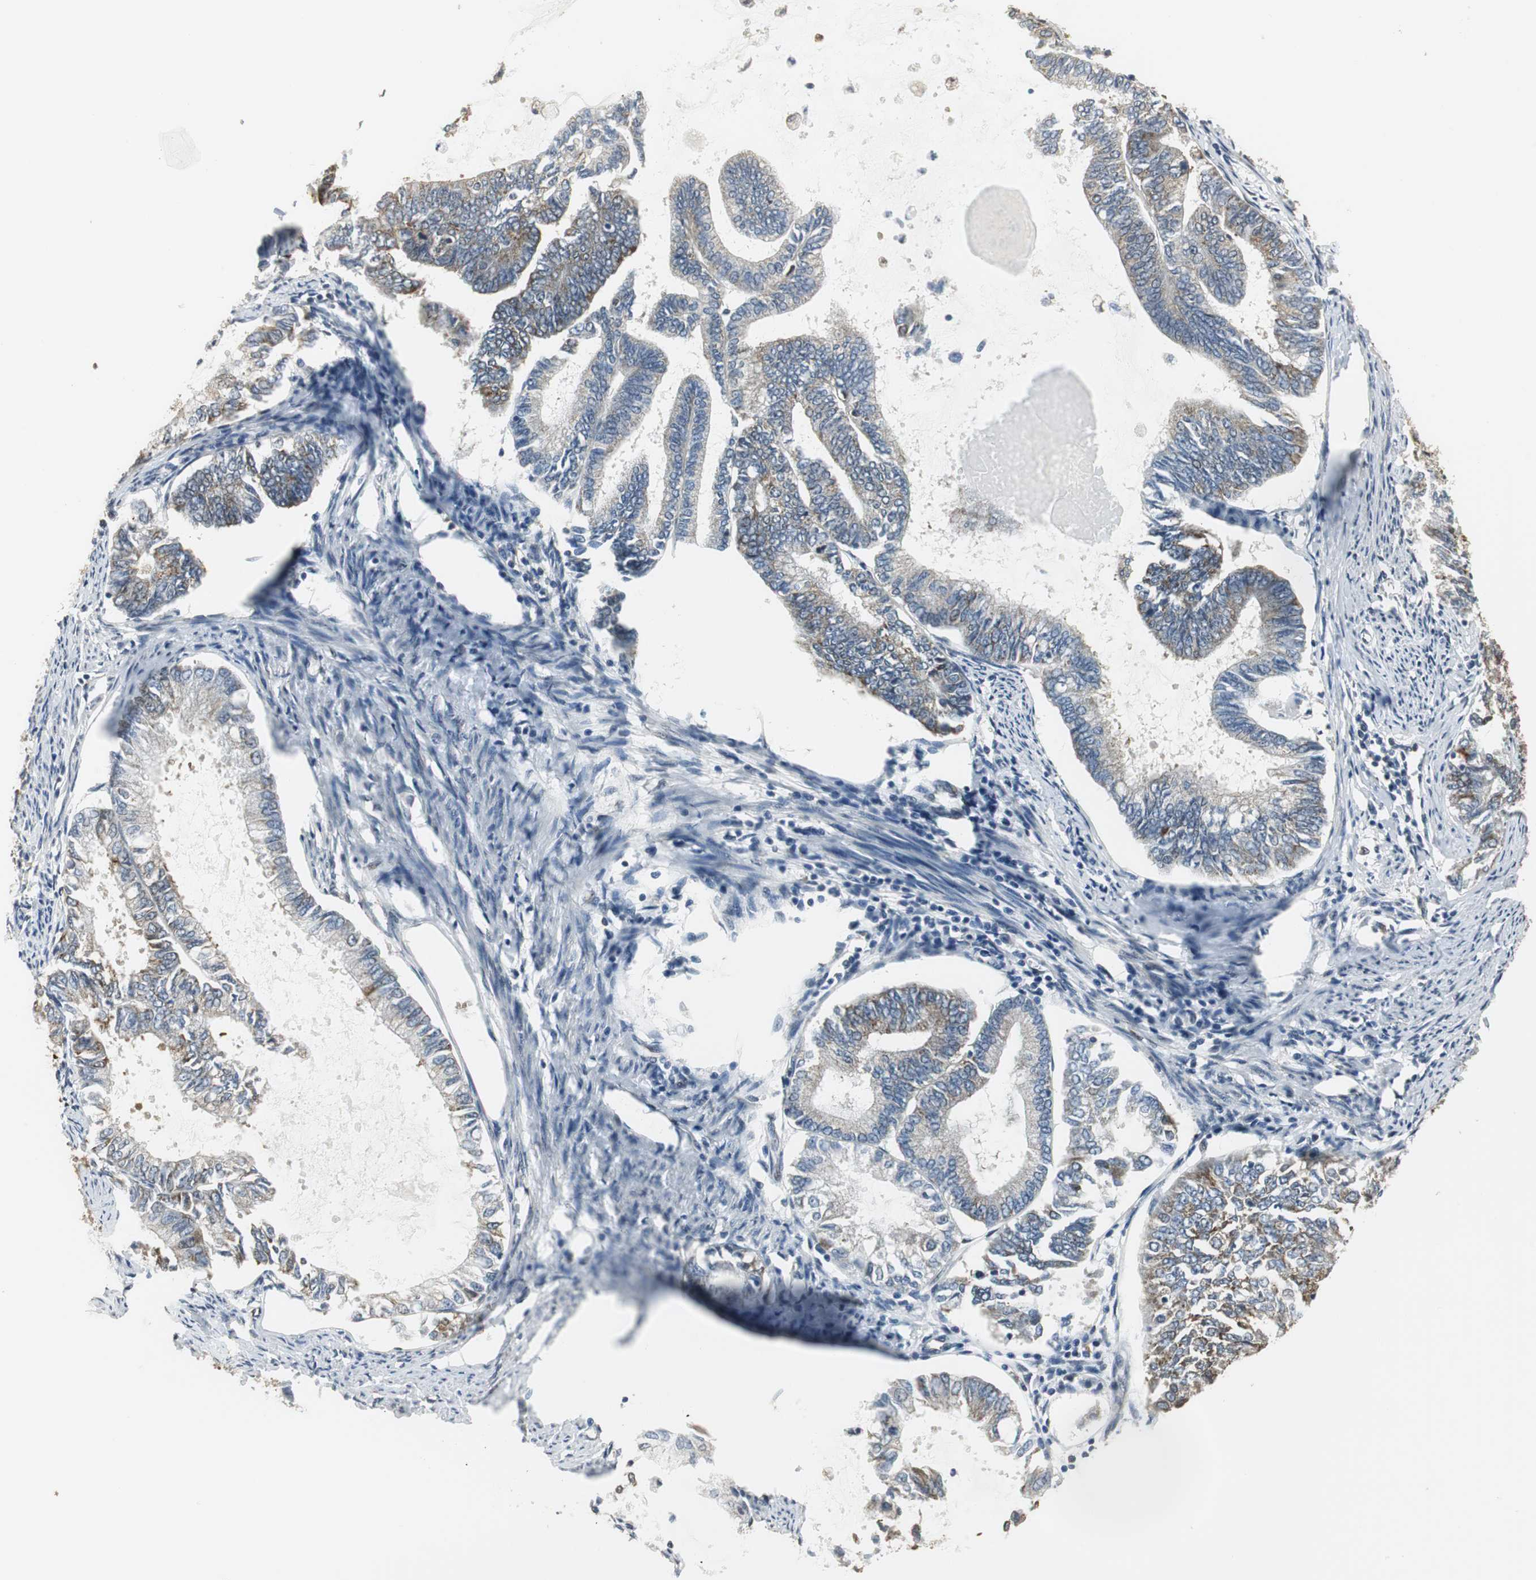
{"staining": {"intensity": "weak", "quantity": "25%-75%", "location": "cytoplasmic/membranous"}, "tissue": "endometrial cancer", "cell_type": "Tumor cells", "image_type": "cancer", "snomed": [{"axis": "morphology", "description": "Adenocarcinoma, NOS"}, {"axis": "topography", "description": "Endometrium"}], "caption": "Immunohistochemical staining of human adenocarcinoma (endometrial) shows low levels of weak cytoplasmic/membranous positivity in about 25%-75% of tumor cells.", "gene": "CCT5", "patient": {"sex": "female", "age": 86}}